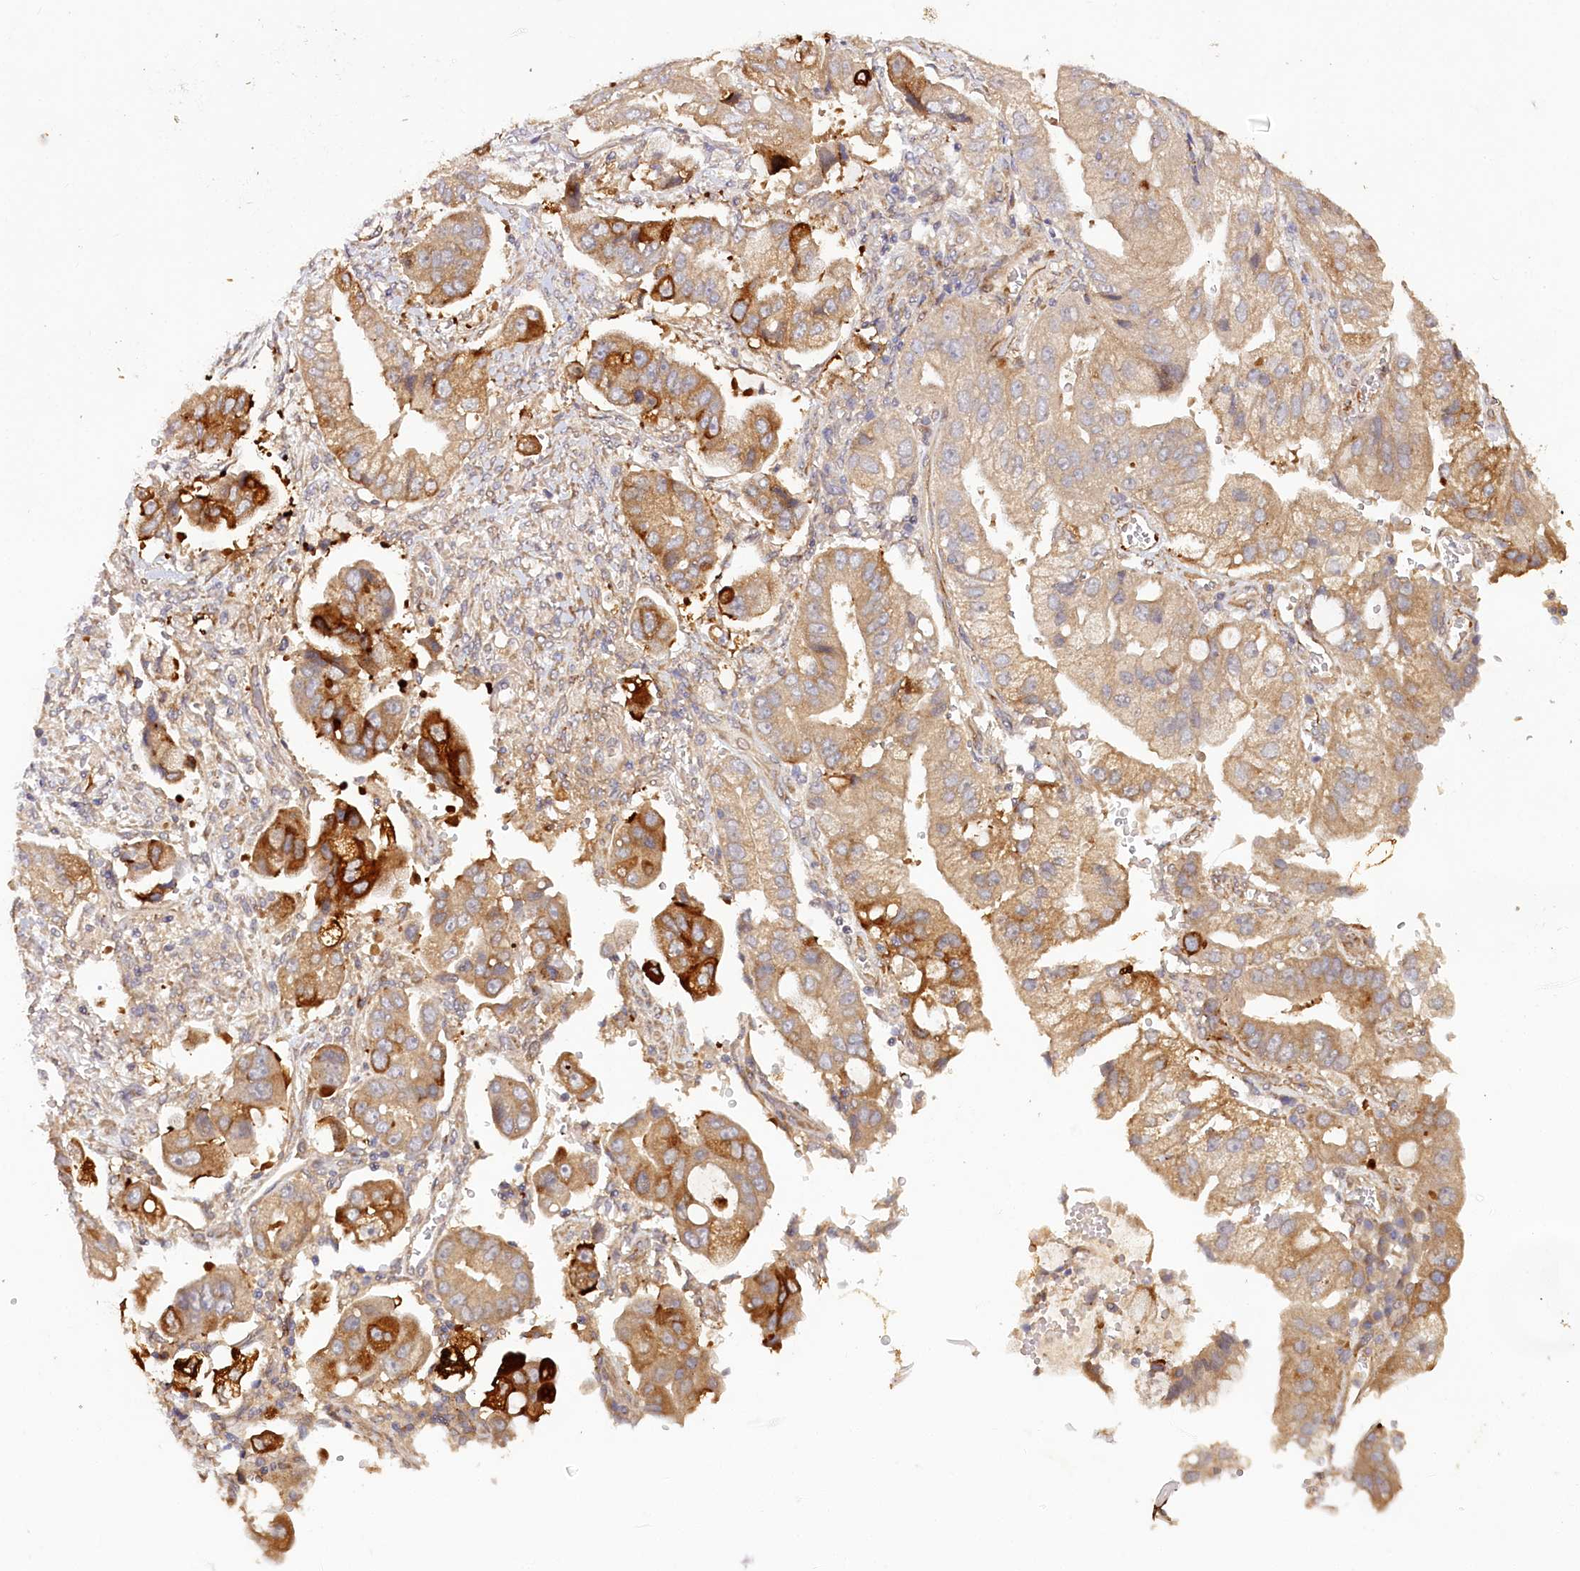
{"staining": {"intensity": "strong", "quantity": ">75%", "location": "cytoplasmic/membranous"}, "tissue": "stomach cancer", "cell_type": "Tumor cells", "image_type": "cancer", "snomed": [{"axis": "morphology", "description": "Adenocarcinoma, NOS"}, {"axis": "topography", "description": "Stomach"}], "caption": "Stomach adenocarcinoma stained with a protein marker reveals strong staining in tumor cells.", "gene": "IRAK1BP1", "patient": {"sex": "male", "age": 62}}